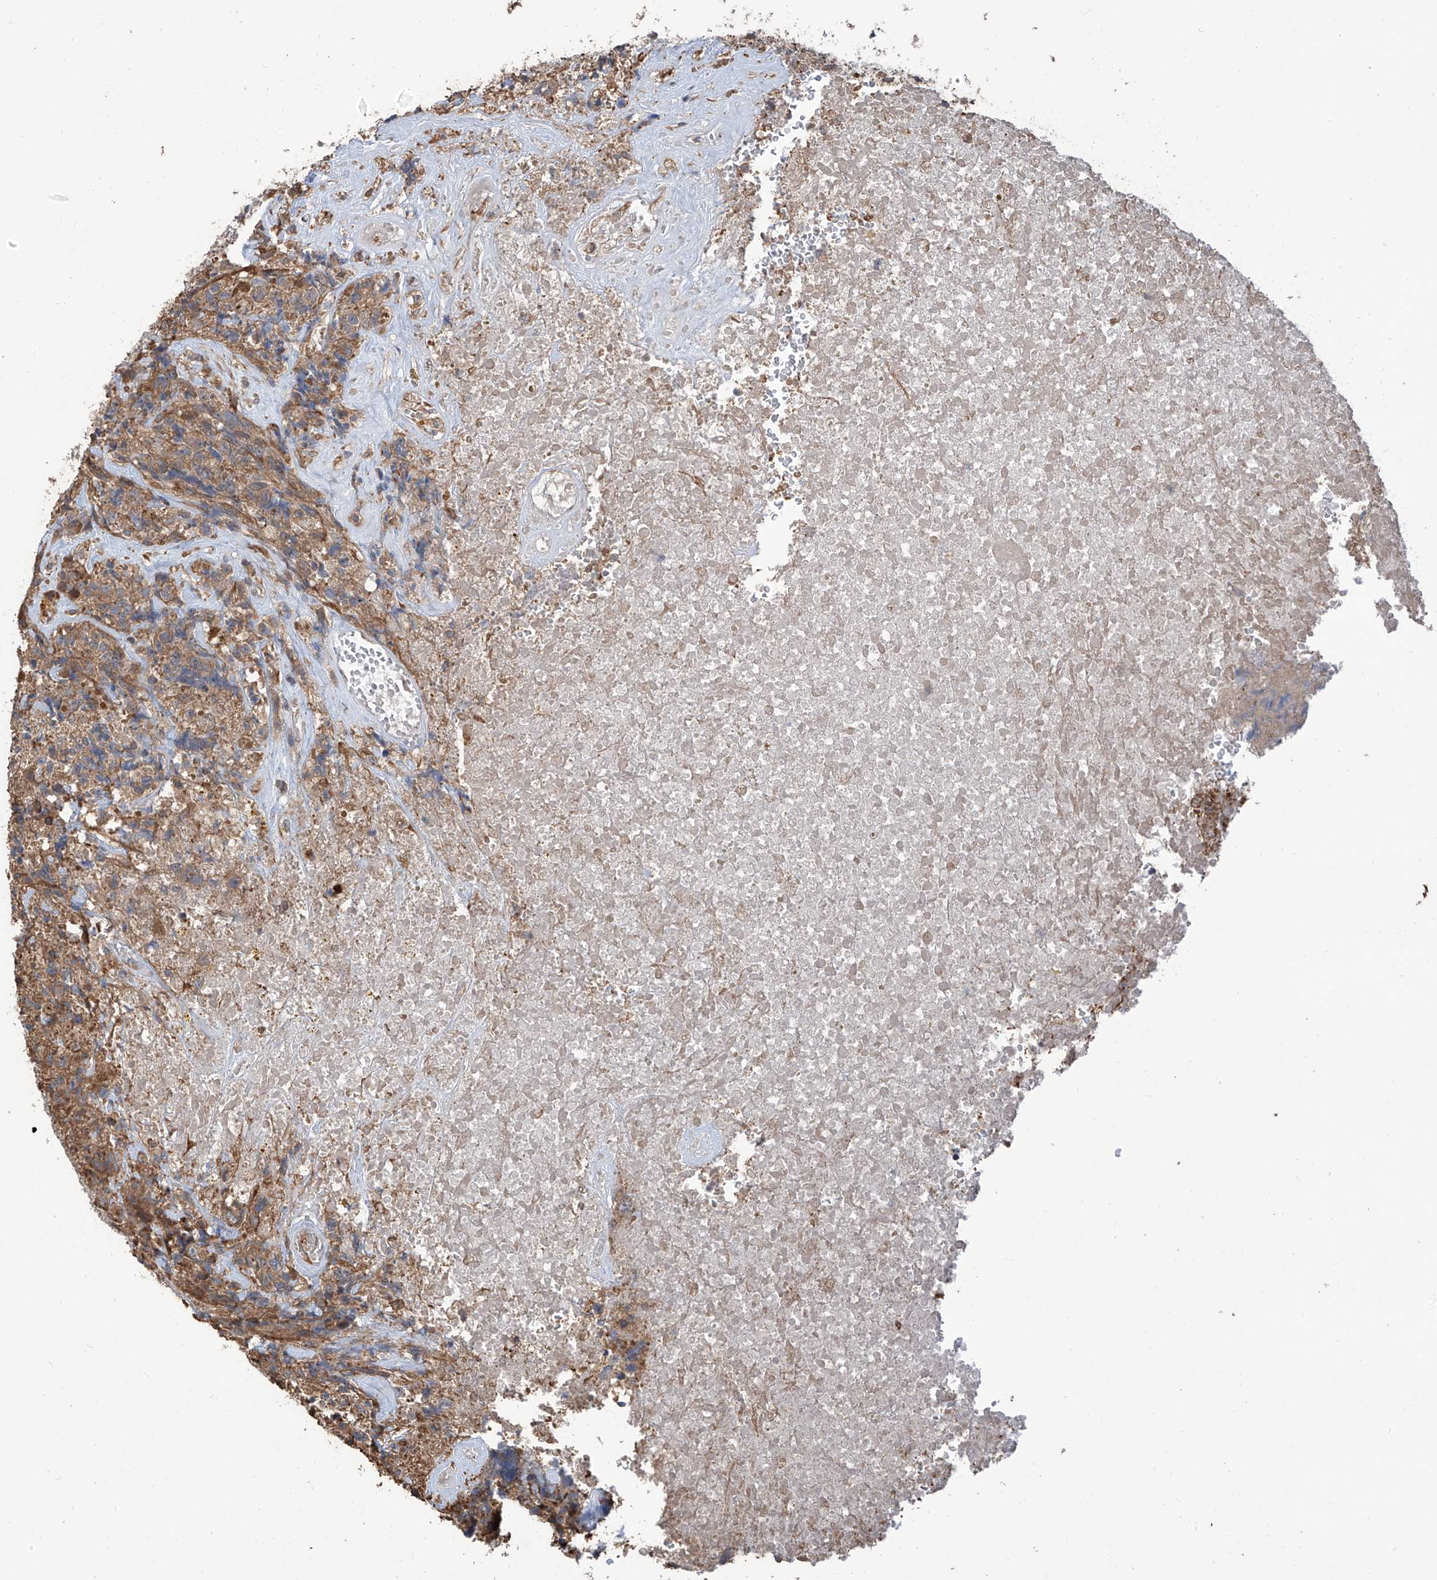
{"staining": {"intensity": "moderate", "quantity": "25%-75%", "location": "cytoplasmic/membranous"}, "tissue": "glioma", "cell_type": "Tumor cells", "image_type": "cancer", "snomed": [{"axis": "morphology", "description": "Glioma, malignant, High grade"}, {"axis": "topography", "description": "Brain"}], "caption": "Malignant high-grade glioma tissue reveals moderate cytoplasmic/membranous expression in about 25%-75% of tumor cells", "gene": "AGBL5", "patient": {"sex": "male", "age": 69}}